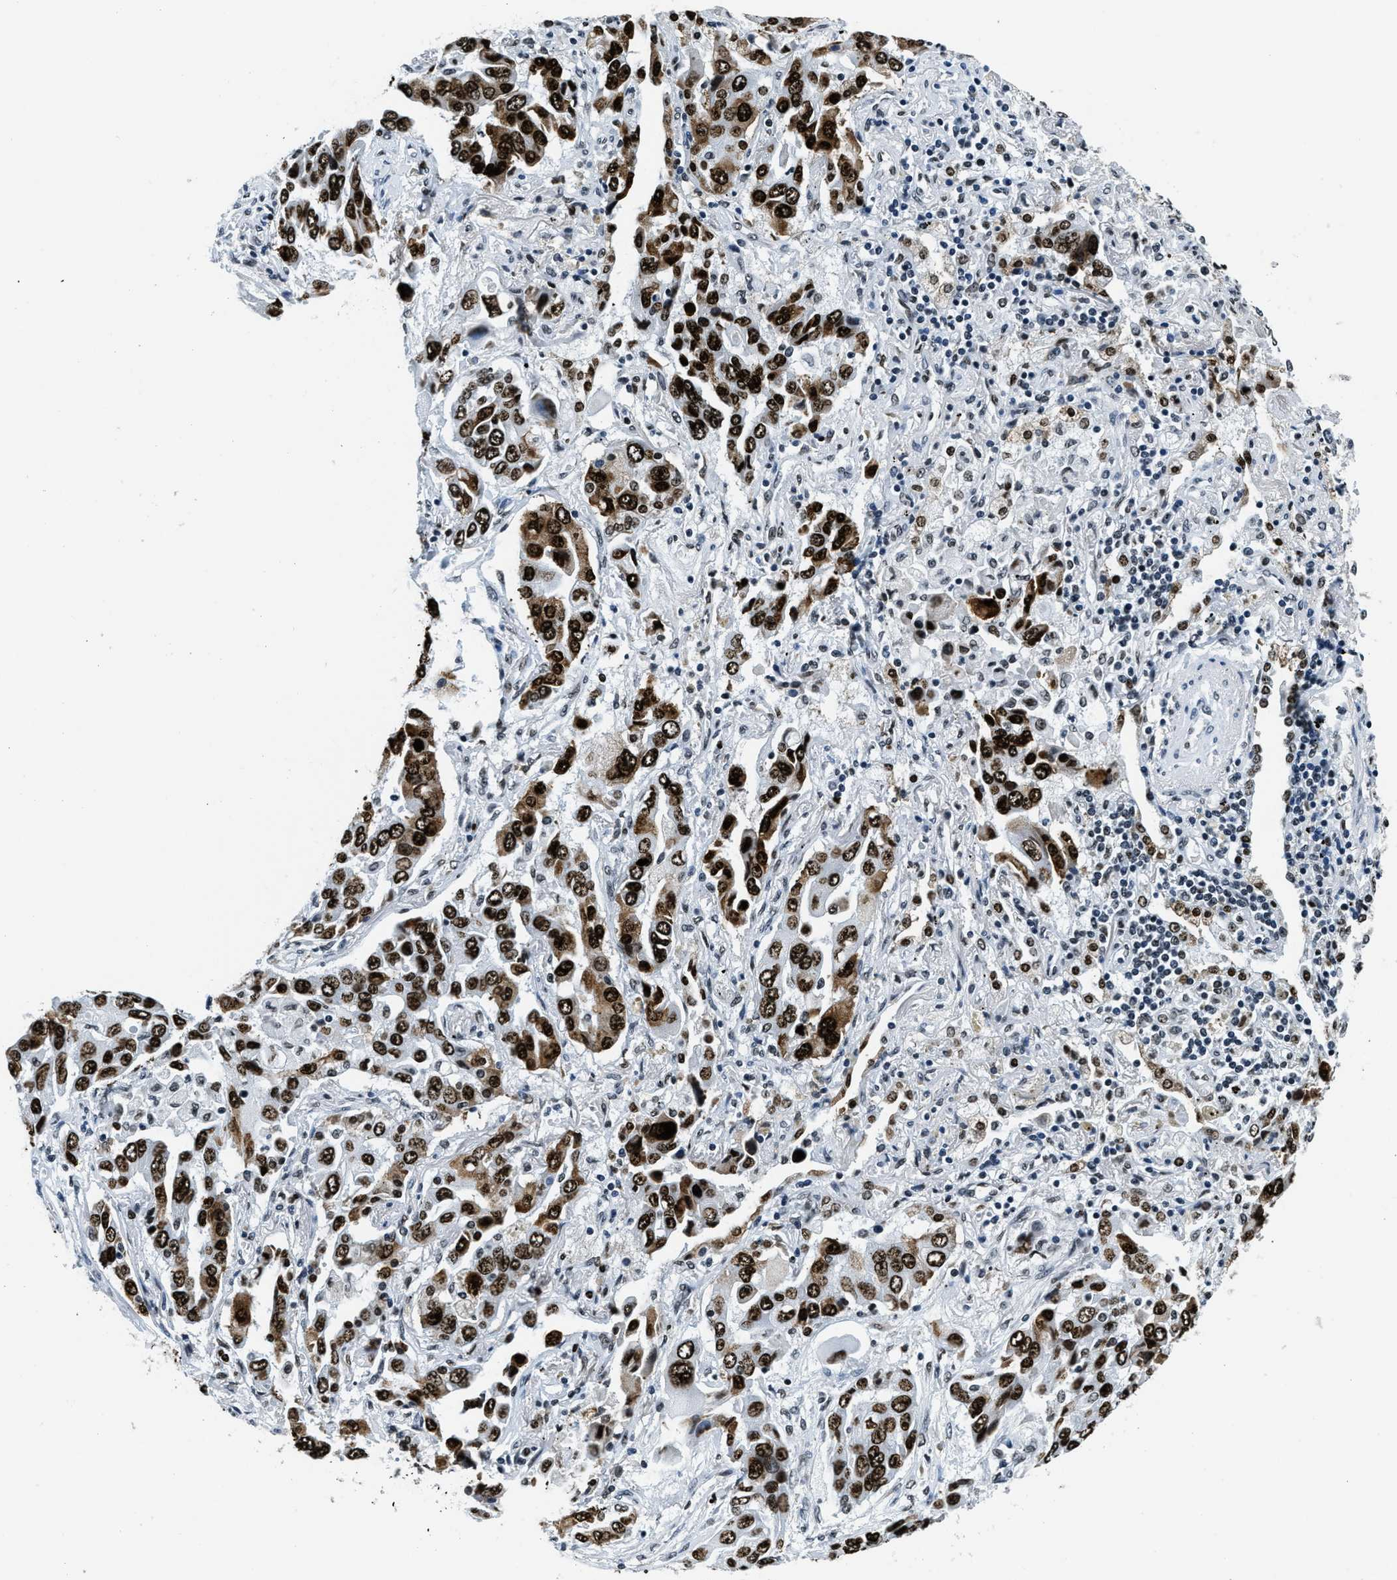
{"staining": {"intensity": "strong", "quantity": ">75%", "location": "nuclear"}, "tissue": "lung cancer", "cell_type": "Tumor cells", "image_type": "cancer", "snomed": [{"axis": "morphology", "description": "Adenocarcinoma, NOS"}, {"axis": "topography", "description": "Lung"}], "caption": "Strong nuclear staining is appreciated in about >75% of tumor cells in adenocarcinoma (lung).", "gene": "TOP1", "patient": {"sex": "female", "age": 65}}